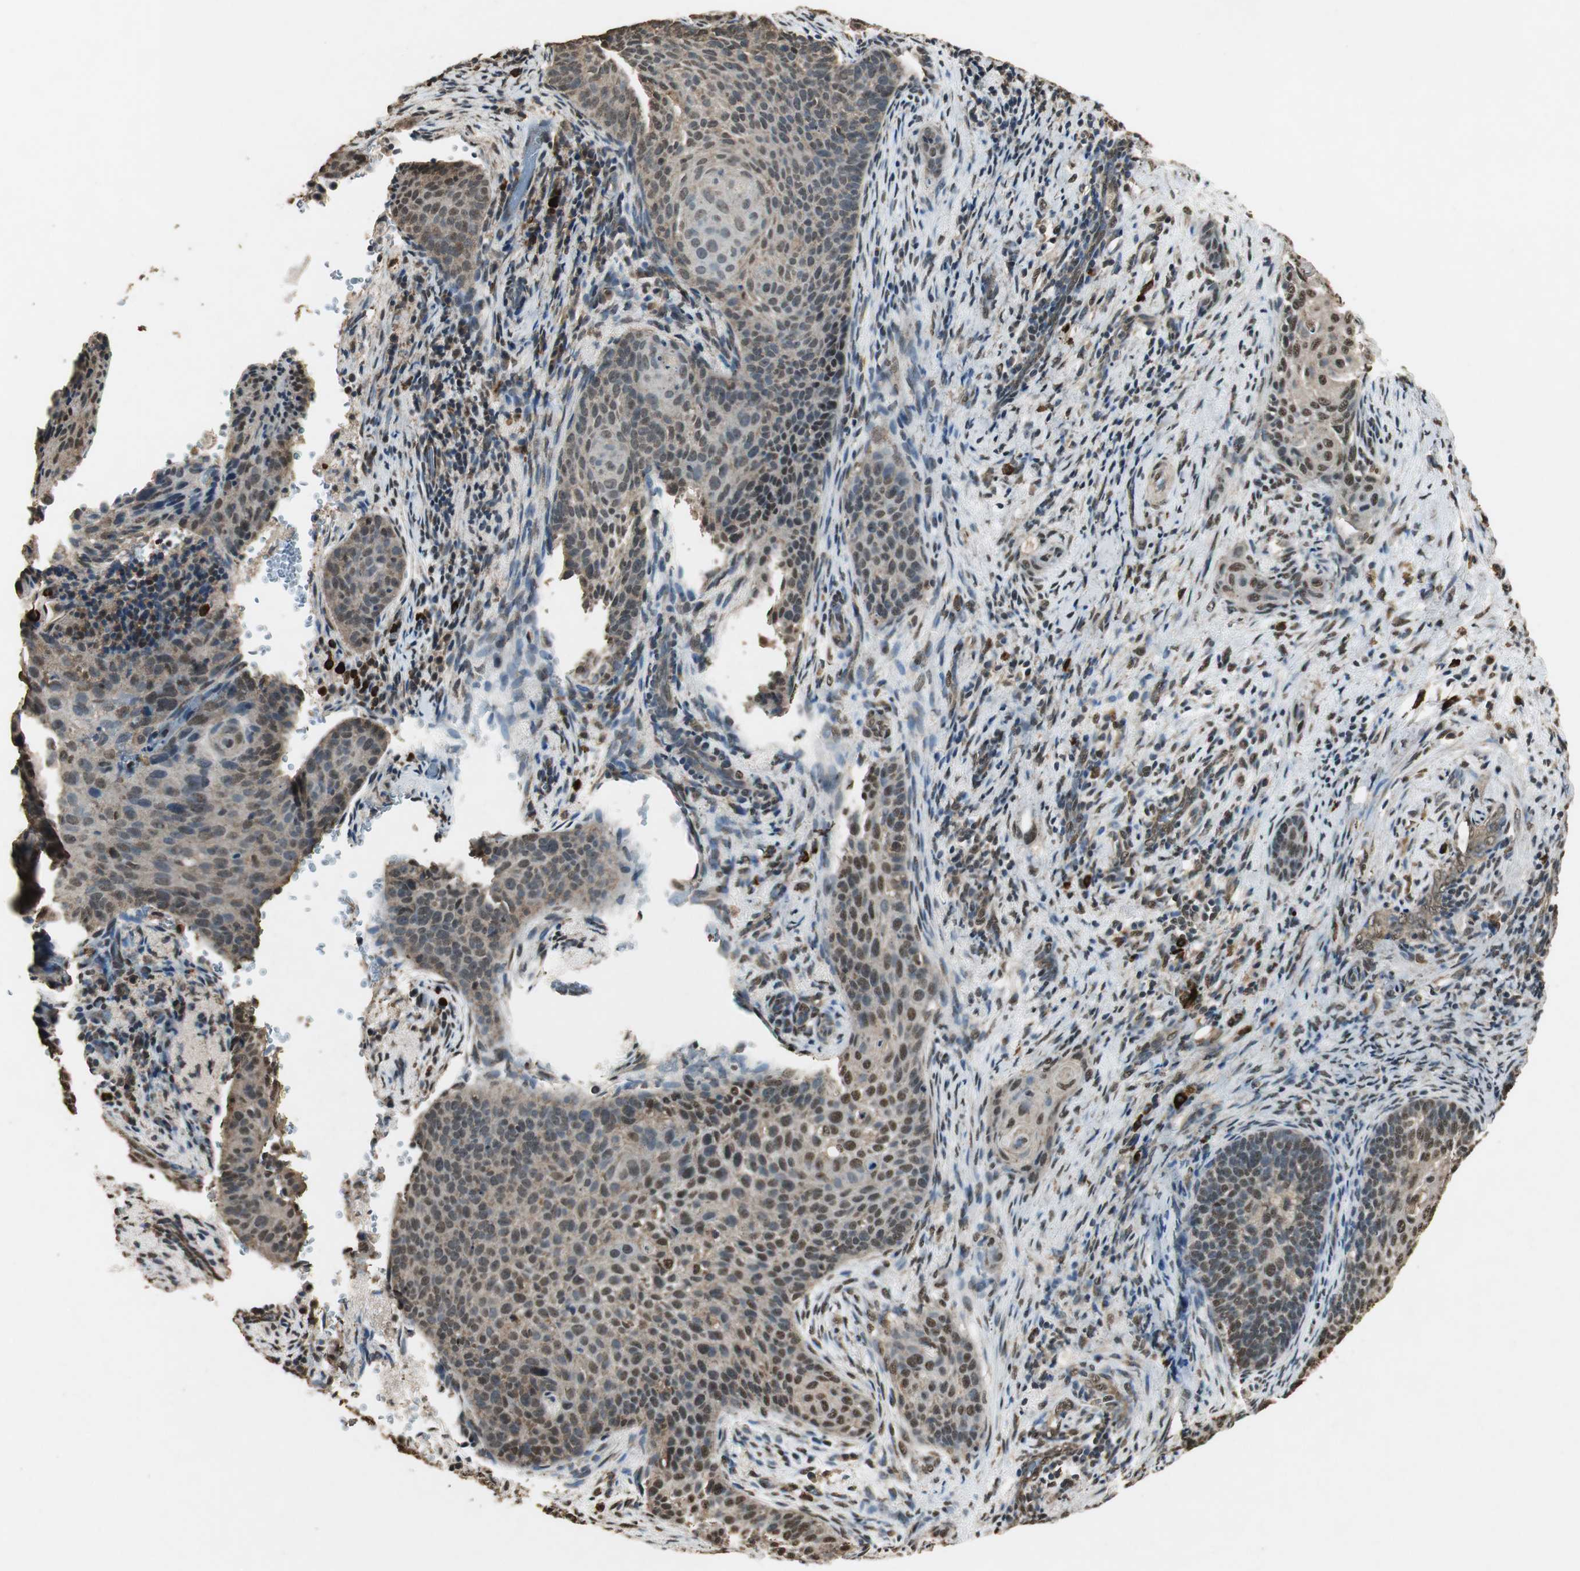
{"staining": {"intensity": "moderate", "quantity": ">75%", "location": "cytoplasmic/membranous,nuclear"}, "tissue": "cervical cancer", "cell_type": "Tumor cells", "image_type": "cancer", "snomed": [{"axis": "morphology", "description": "Squamous cell carcinoma, NOS"}, {"axis": "topography", "description": "Cervix"}], "caption": "Immunohistochemical staining of human cervical cancer (squamous cell carcinoma) exhibits medium levels of moderate cytoplasmic/membranous and nuclear staining in about >75% of tumor cells.", "gene": "PPP1R13B", "patient": {"sex": "female", "age": 33}}